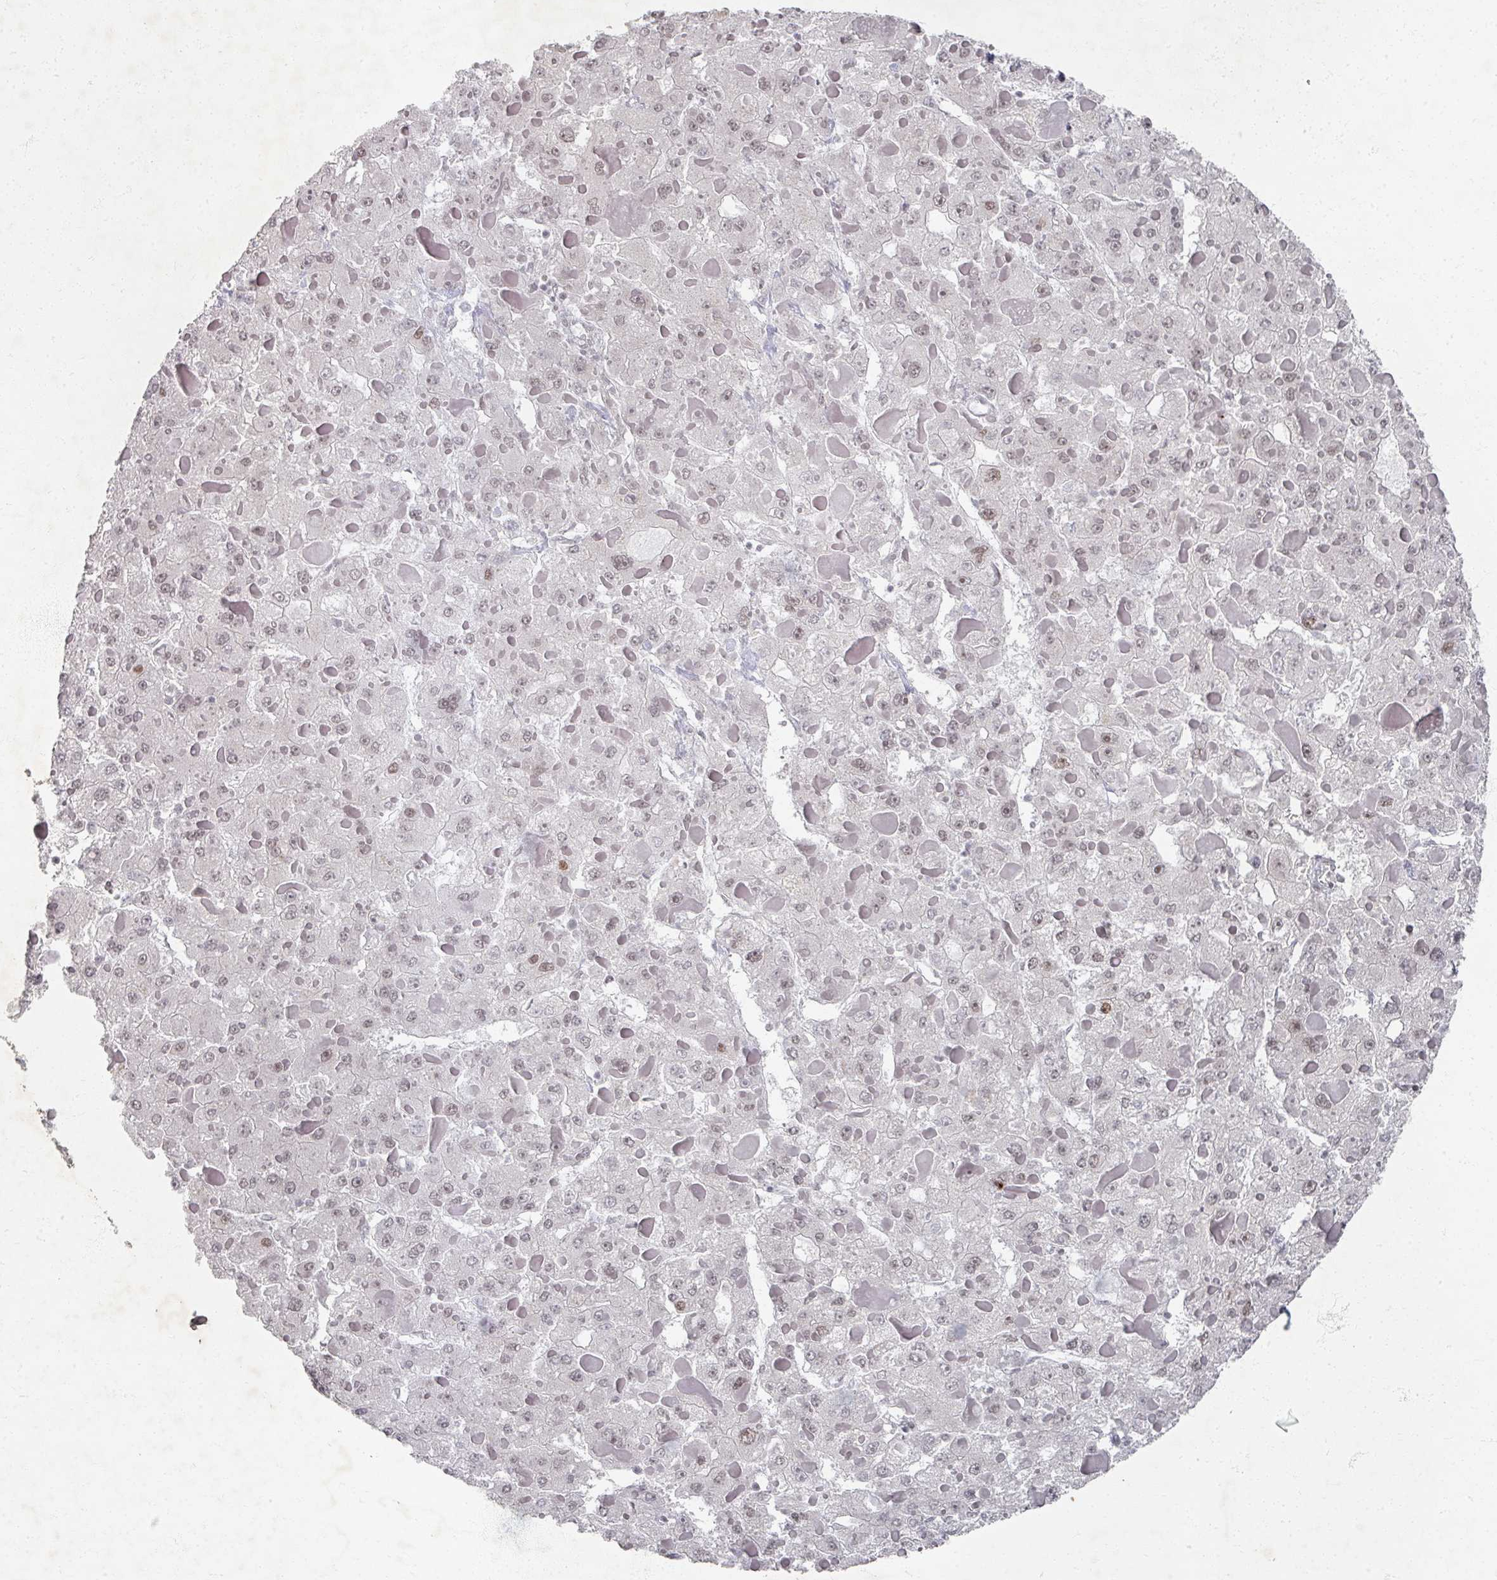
{"staining": {"intensity": "weak", "quantity": "25%-75%", "location": "nuclear"}, "tissue": "liver cancer", "cell_type": "Tumor cells", "image_type": "cancer", "snomed": [{"axis": "morphology", "description": "Carcinoma, Hepatocellular, NOS"}, {"axis": "topography", "description": "Liver"}], "caption": "This is an image of immunohistochemistry (IHC) staining of hepatocellular carcinoma (liver), which shows weak positivity in the nuclear of tumor cells.", "gene": "PSKH1", "patient": {"sex": "female", "age": 73}}